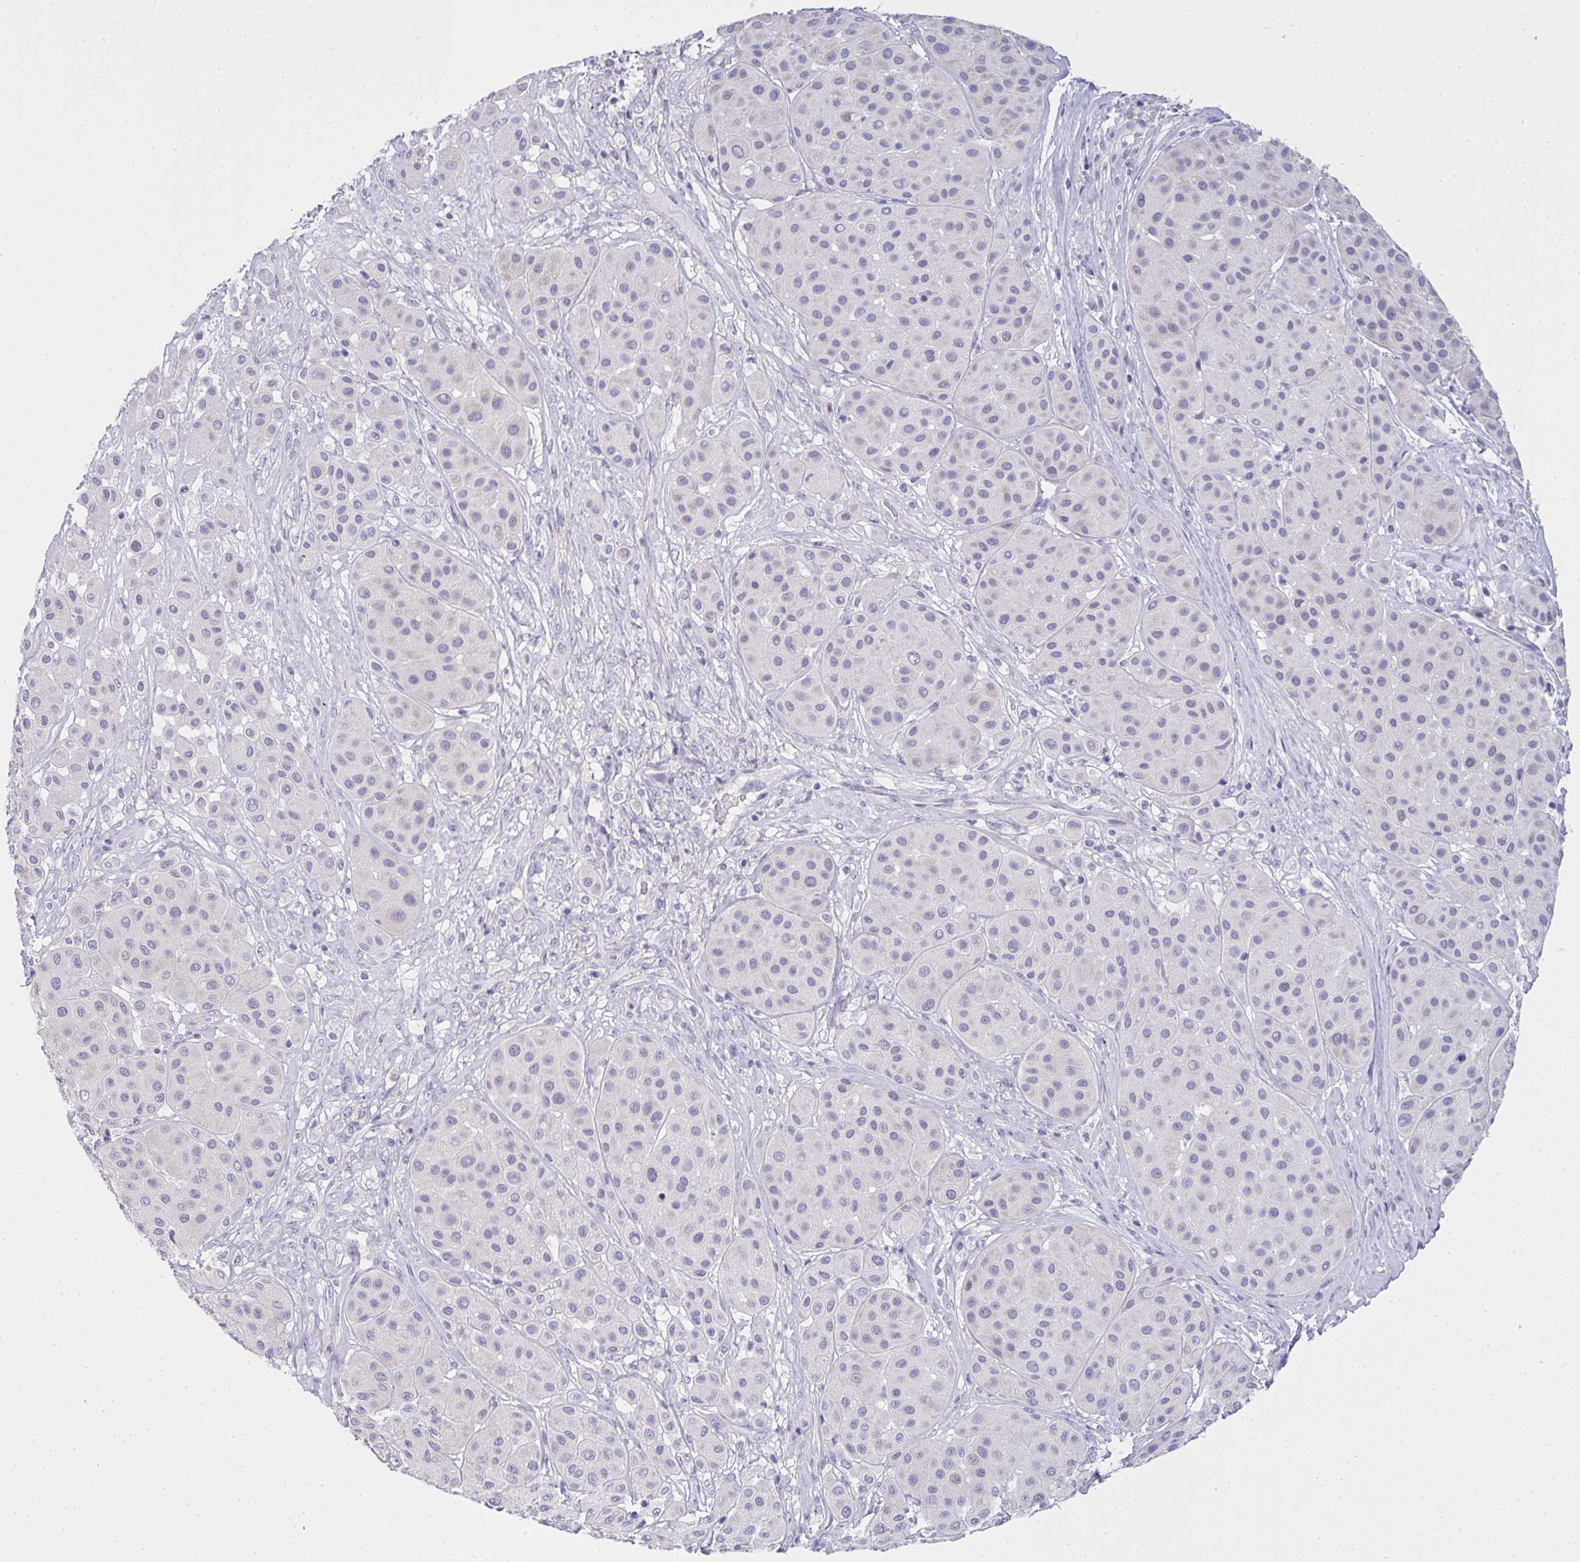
{"staining": {"intensity": "negative", "quantity": "none", "location": "none"}, "tissue": "melanoma", "cell_type": "Tumor cells", "image_type": "cancer", "snomed": [{"axis": "morphology", "description": "Malignant melanoma, Metastatic site"}, {"axis": "topography", "description": "Smooth muscle"}], "caption": "Human malignant melanoma (metastatic site) stained for a protein using IHC displays no positivity in tumor cells.", "gene": "GSDMB", "patient": {"sex": "male", "age": 41}}